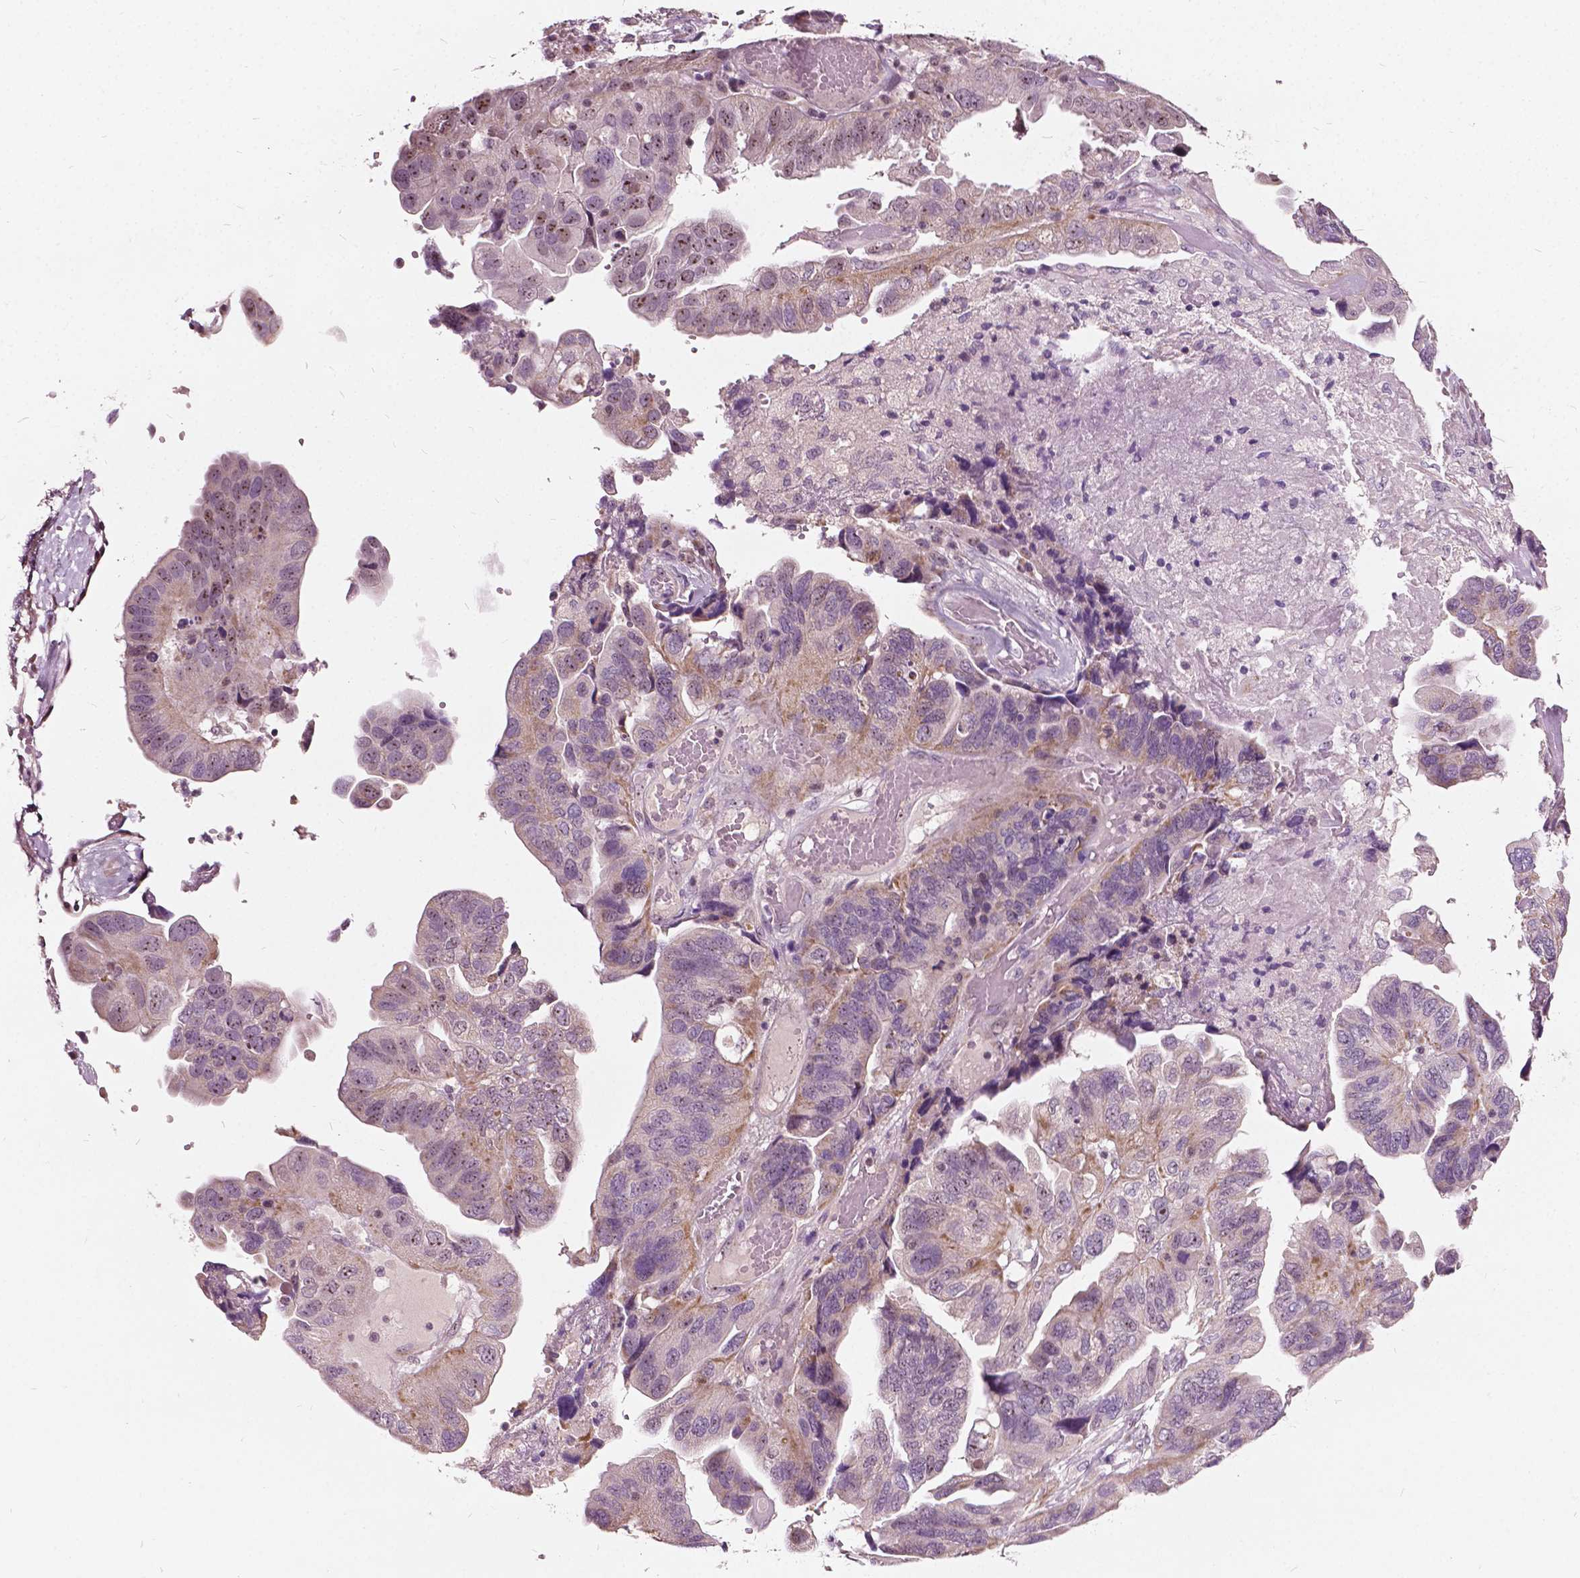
{"staining": {"intensity": "moderate", "quantity": "<25%", "location": "cytoplasmic/membranous,nuclear"}, "tissue": "ovarian cancer", "cell_type": "Tumor cells", "image_type": "cancer", "snomed": [{"axis": "morphology", "description": "Cystadenocarcinoma, serous, NOS"}, {"axis": "topography", "description": "Ovary"}], "caption": "Tumor cells show low levels of moderate cytoplasmic/membranous and nuclear expression in approximately <25% of cells in serous cystadenocarcinoma (ovarian).", "gene": "ODF3L2", "patient": {"sex": "female", "age": 79}}